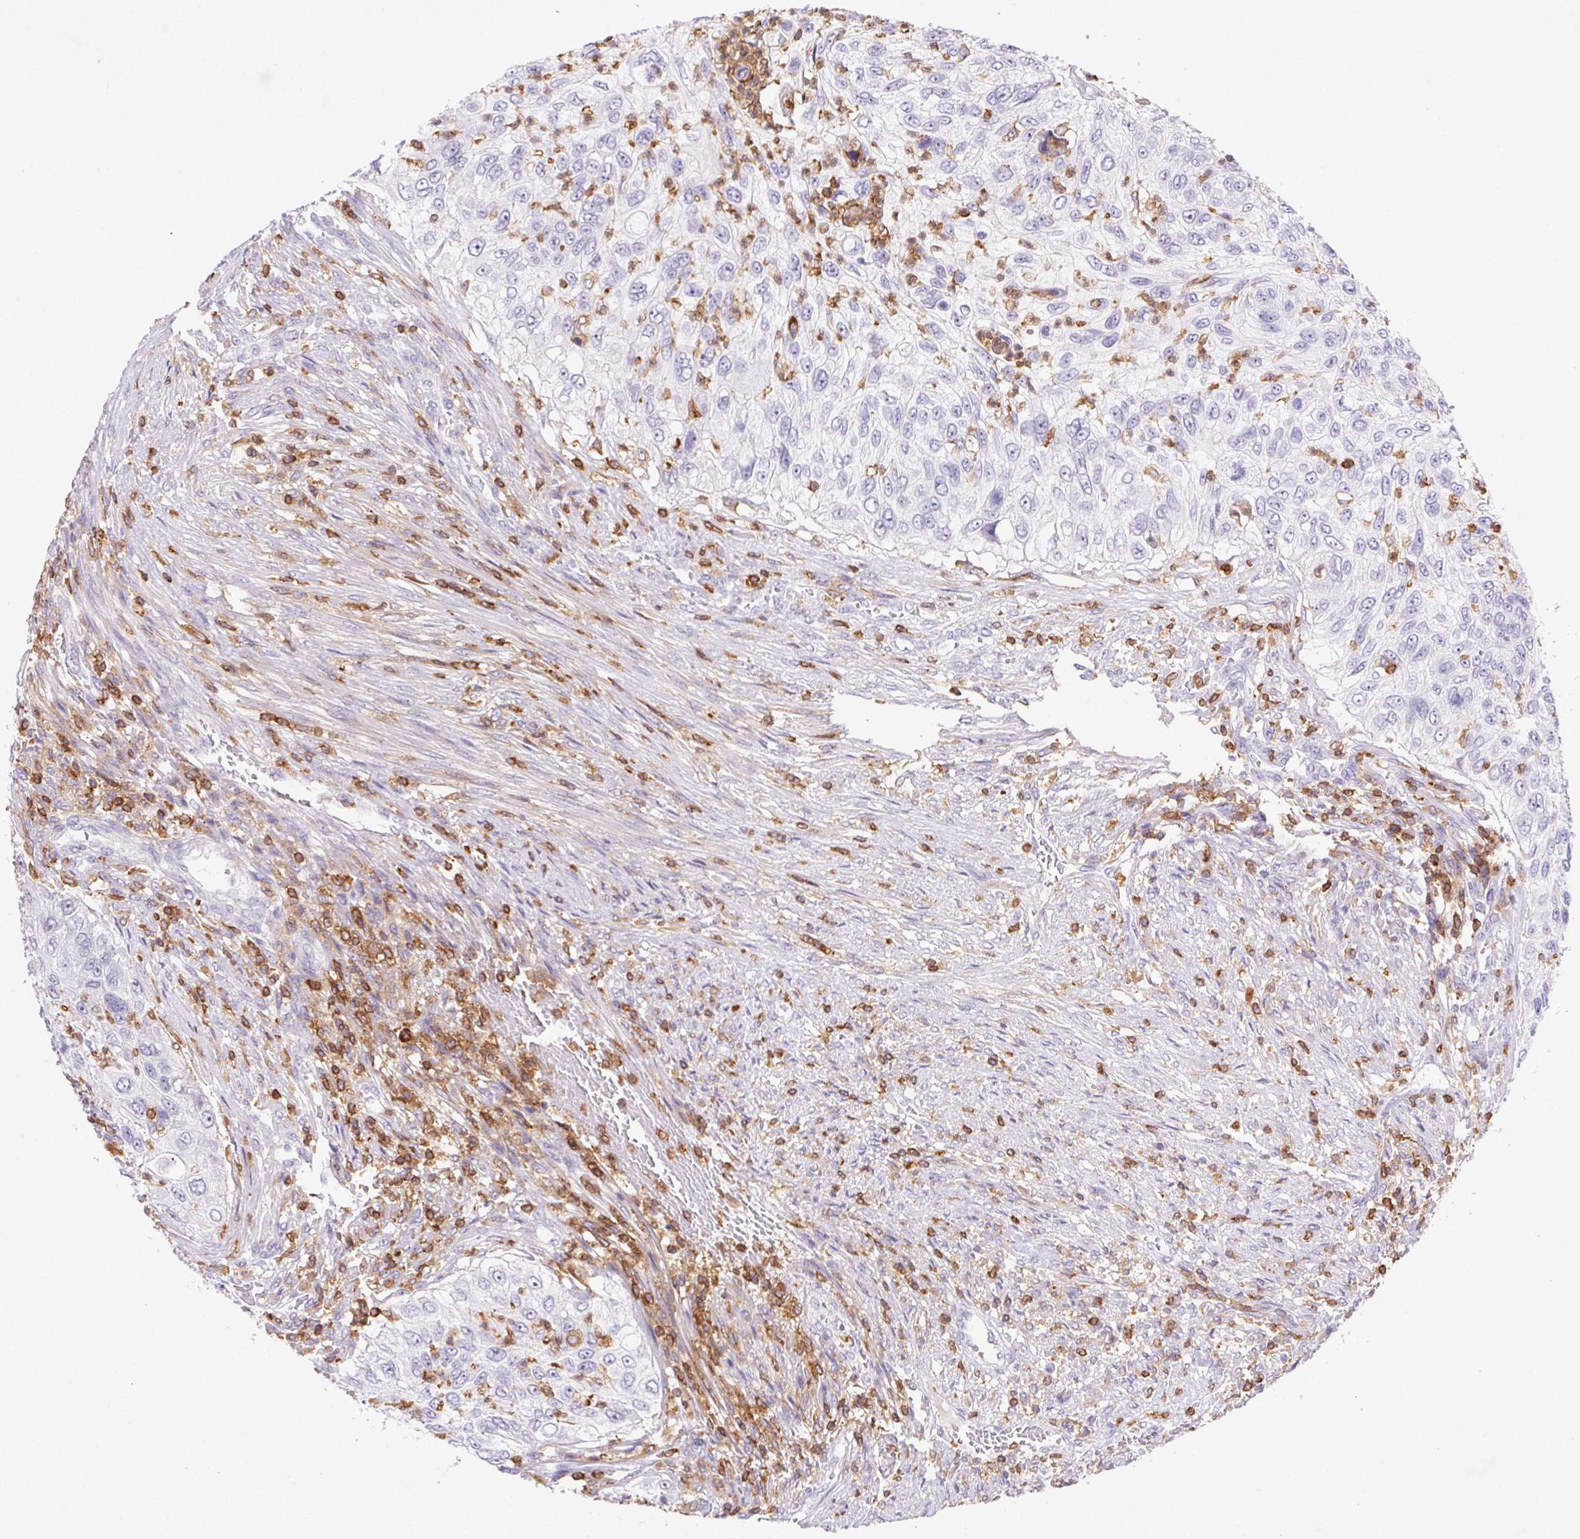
{"staining": {"intensity": "negative", "quantity": "none", "location": "none"}, "tissue": "urothelial cancer", "cell_type": "Tumor cells", "image_type": "cancer", "snomed": [{"axis": "morphology", "description": "Urothelial carcinoma, High grade"}, {"axis": "topography", "description": "Urinary bladder"}], "caption": "IHC image of neoplastic tissue: high-grade urothelial carcinoma stained with DAB shows no significant protein expression in tumor cells.", "gene": "APBB1IP", "patient": {"sex": "female", "age": 60}}